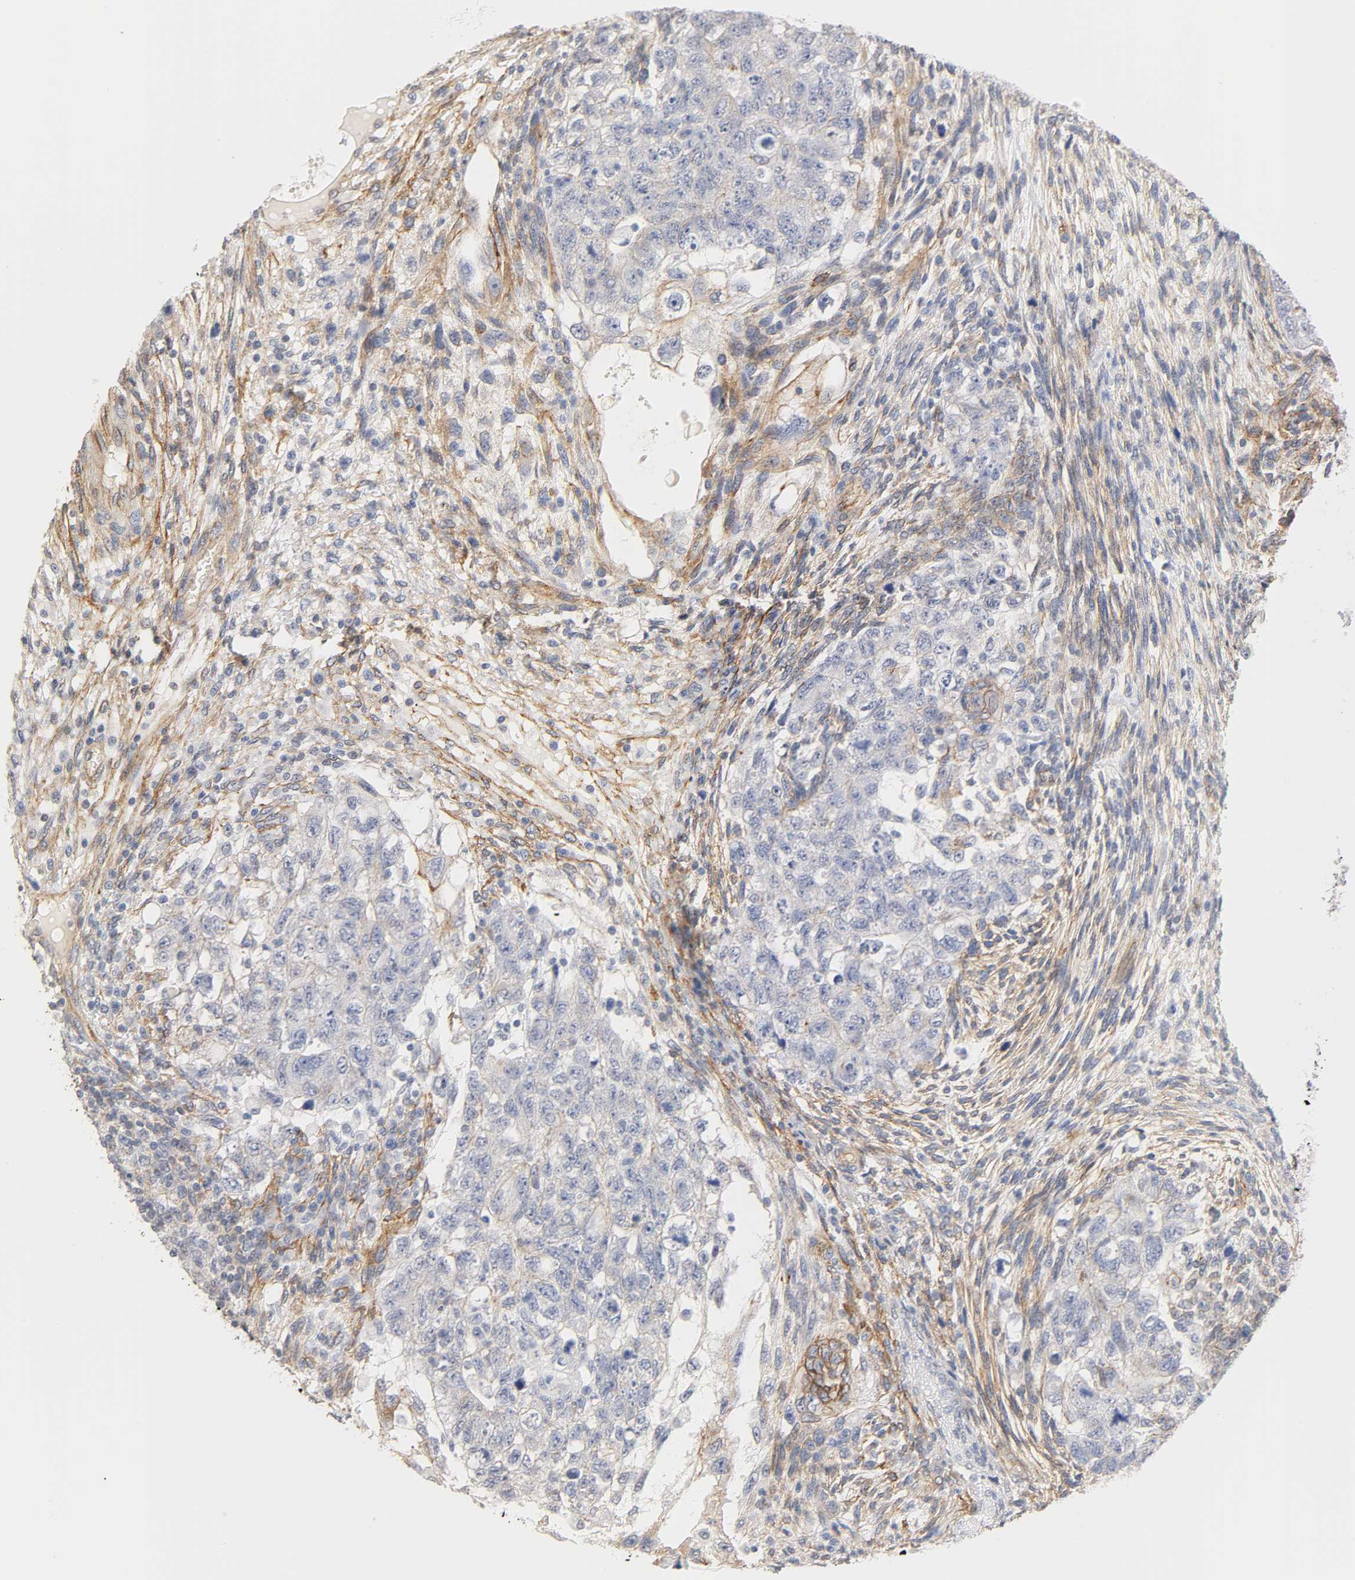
{"staining": {"intensity": "negative", "quantity": "none", "location": "none"}, "tissue": "testis cancer", "cell_type": "Tumor cells", "image_type": "cancer", "snomed": [{"axis": "morphology", "description": "Normal tissue, NOS"}, {"axis": "morphology", "description": "Carcinoma, Embryonal, NOS"}, {"axis": "topography", "description": "Testis"}], "caption": "Histopathology image shows no significant protein staining in tumor cells of testis cancer (embryonal carcinoma).", "gene": "SPTAN1", "patient": {"sex": "male", "age": 36}}